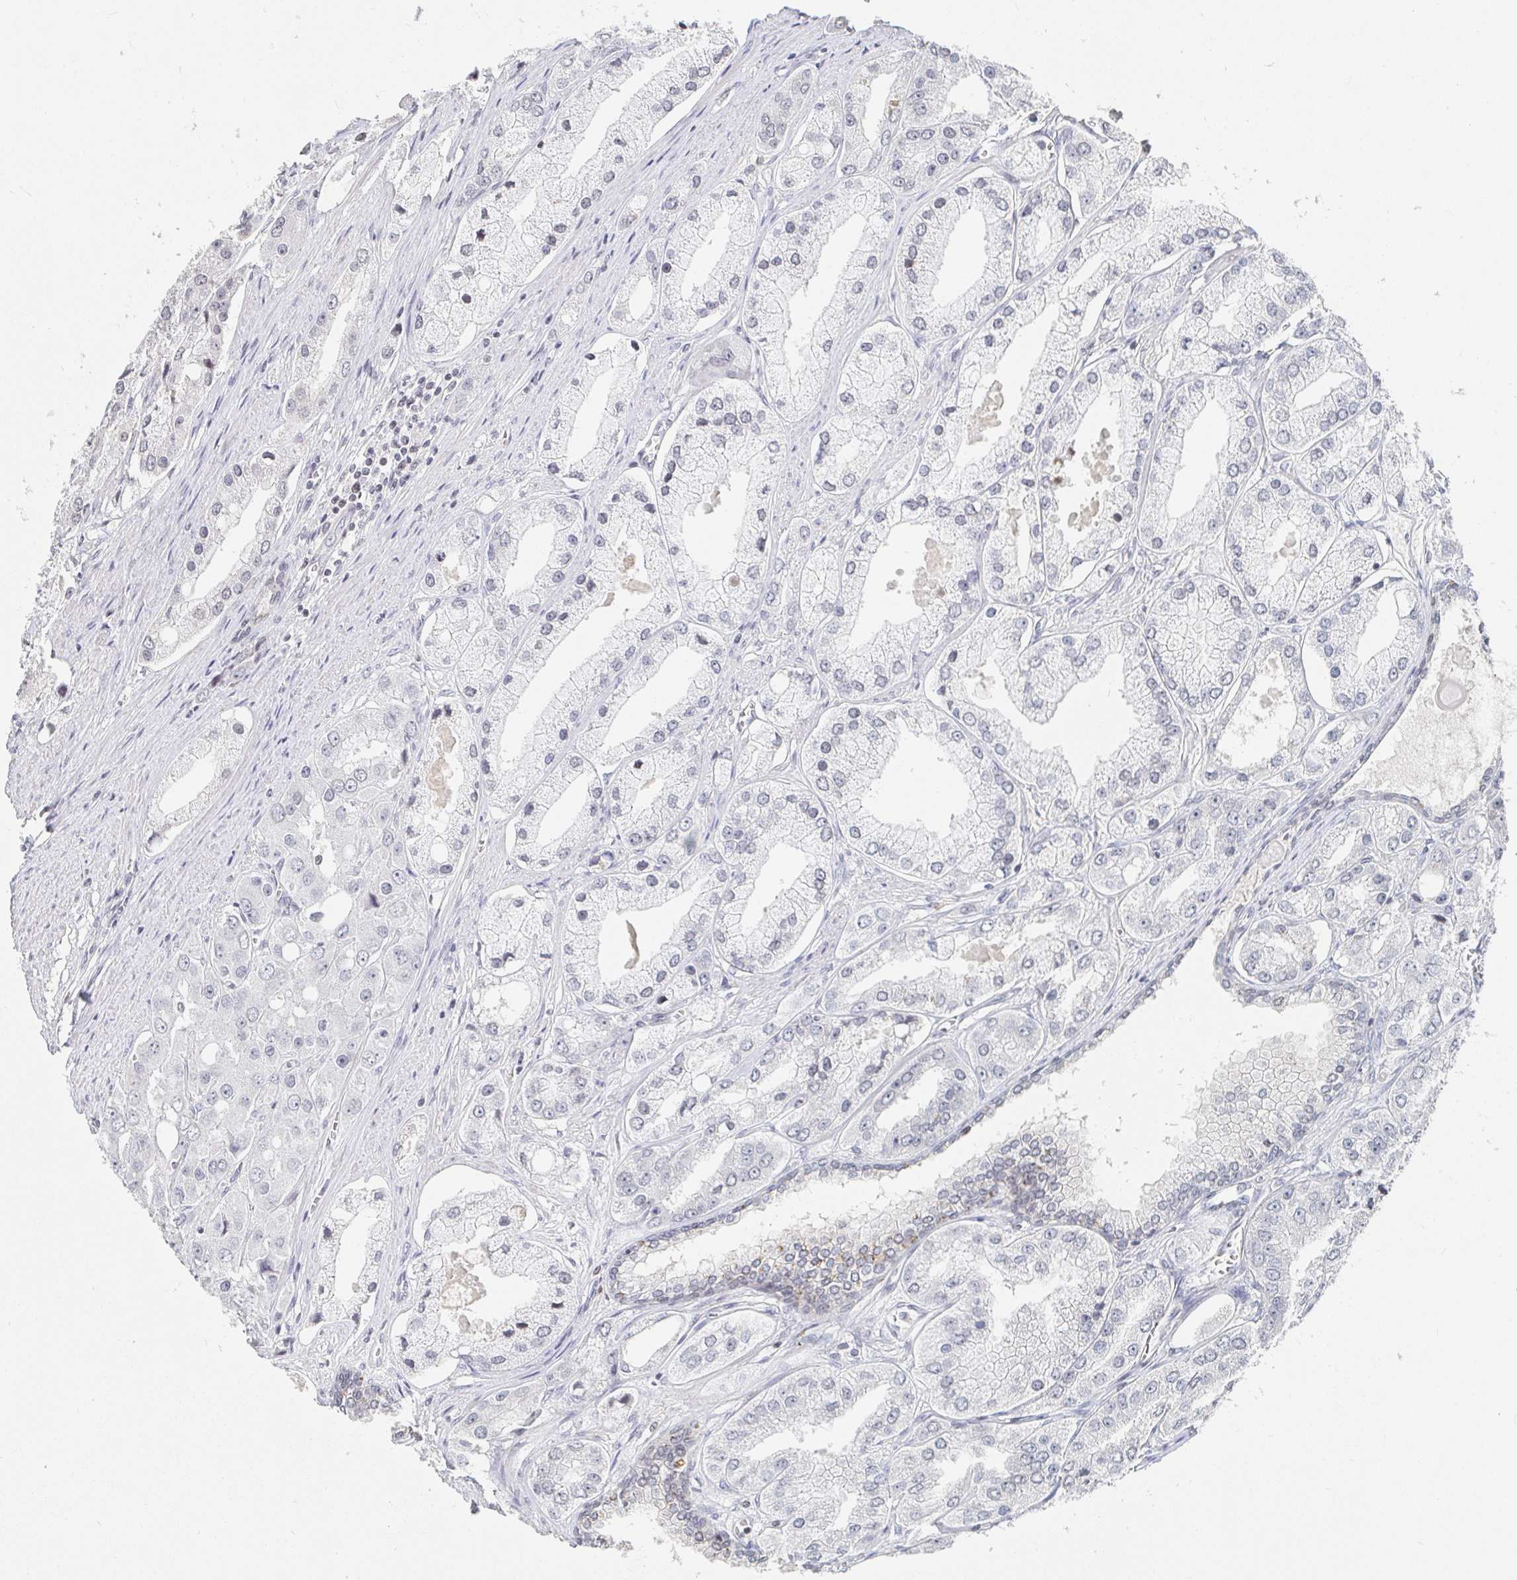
{"staining": {"intensity": "negative", "quantity": "none", "location": "none"}, "tissue": "prostate cancer", "cell_type": "Tumor cells", "image_type": "cancer", "snomed": [{"axis": "morphology", "description": "Adenocarcinoma, Low grade"}, {"axis": "topography", "description": "Prostate"}], "caption": "Tumor cells are negative for protein expression in human prostate cancer (low-grade adenocarcinoma).", "gene": "NME9", "patient": {"sex": "male", "age": 69}}